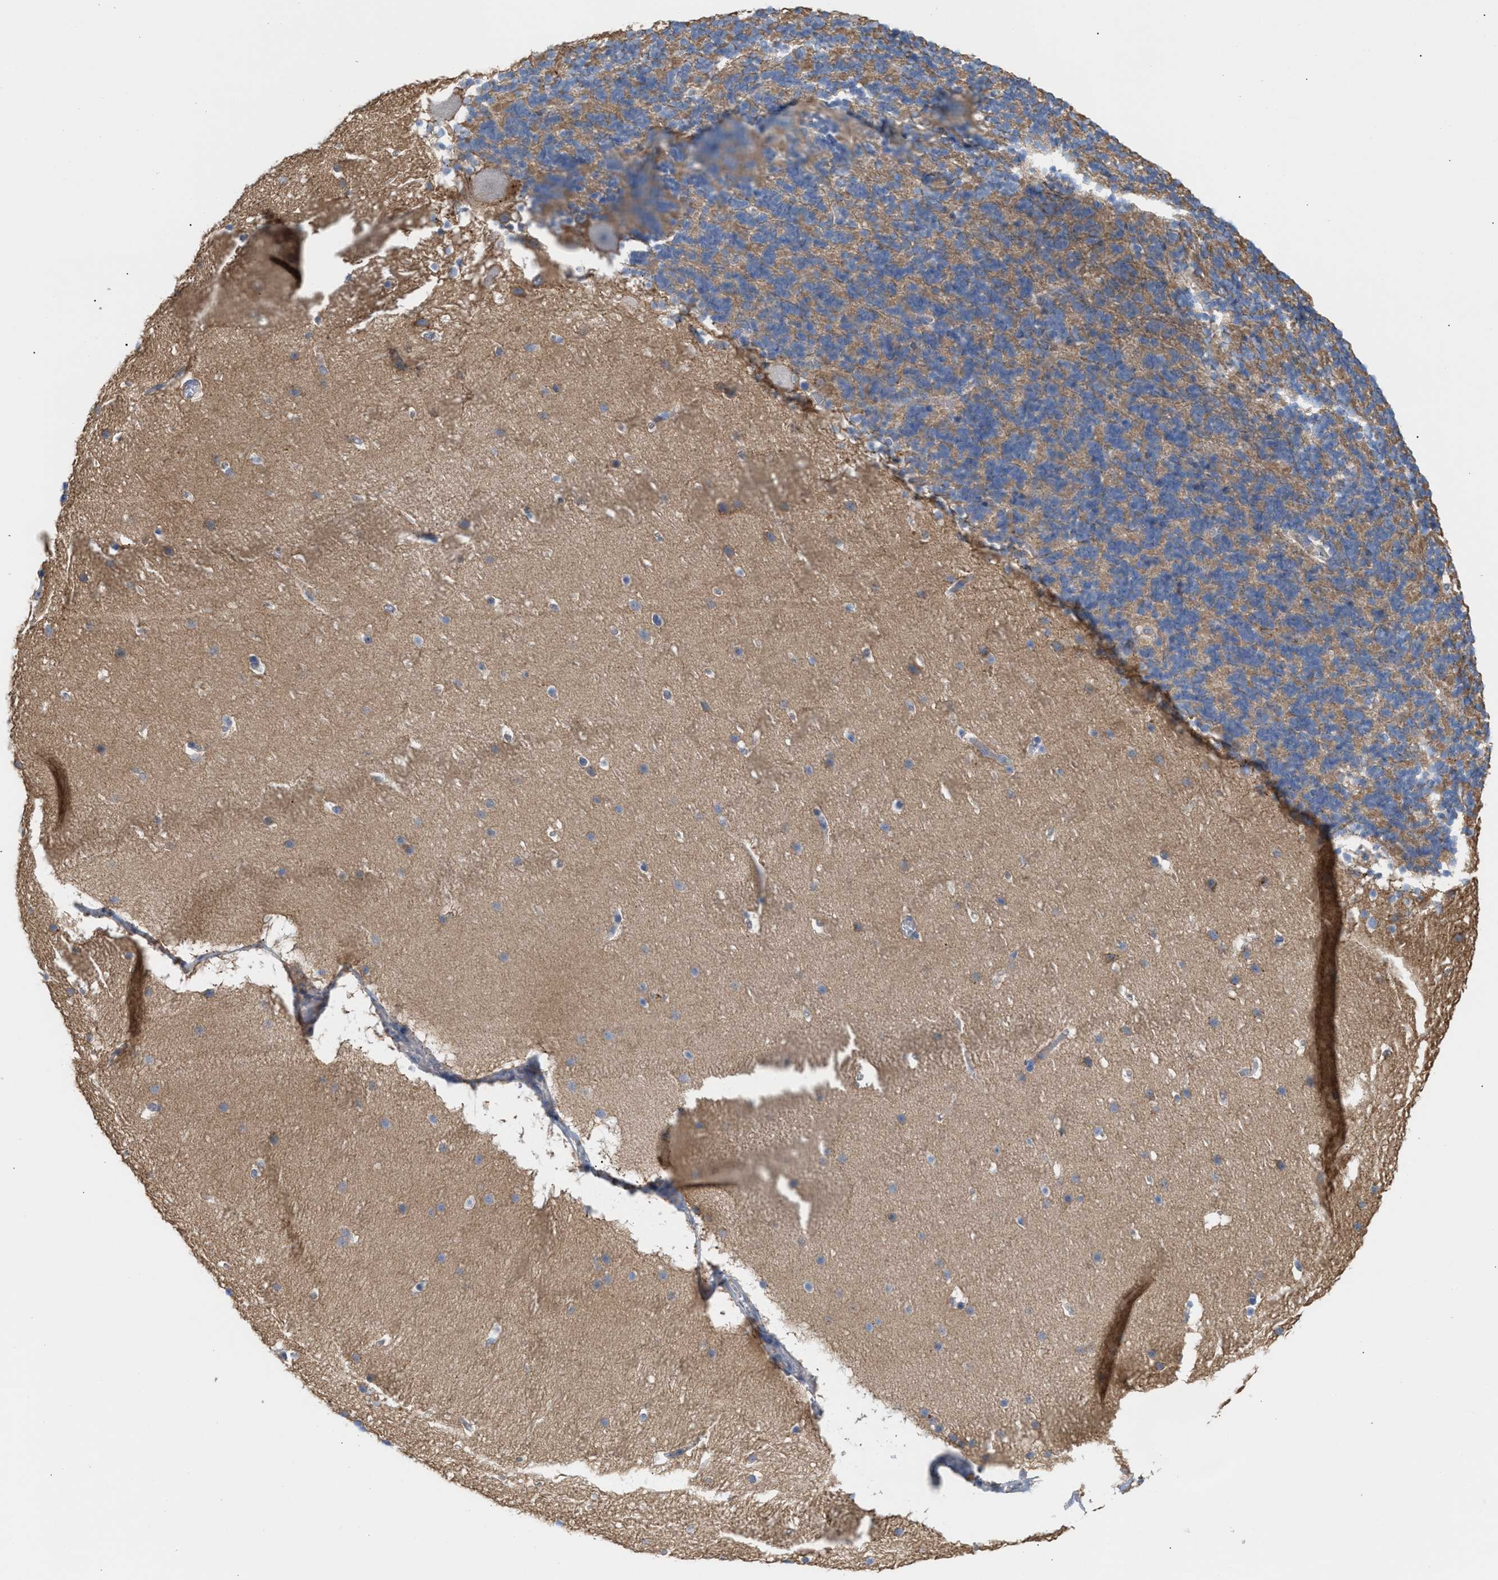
{"staining": {"intensity": "weak", "quantity": ">75%", "location": "cytoplasmic/membranous"}, "tissue": "cerebellum", "cell_type": "Cells in granular layer", "image_type": "normal", "snomed": [{"axis": "morphology", "description": "Normal tissue, NOS"}, {"axis": "topography", "description": "Cerebellum"}], "caption": "Cerebellum stained for a protein (brown) reveals weak cytoplasmic/membranous positive staining in approximately >75% of cells in granular layer.", "gene": "MBTD1", "patient": {"sex": "male", "age": 45}}